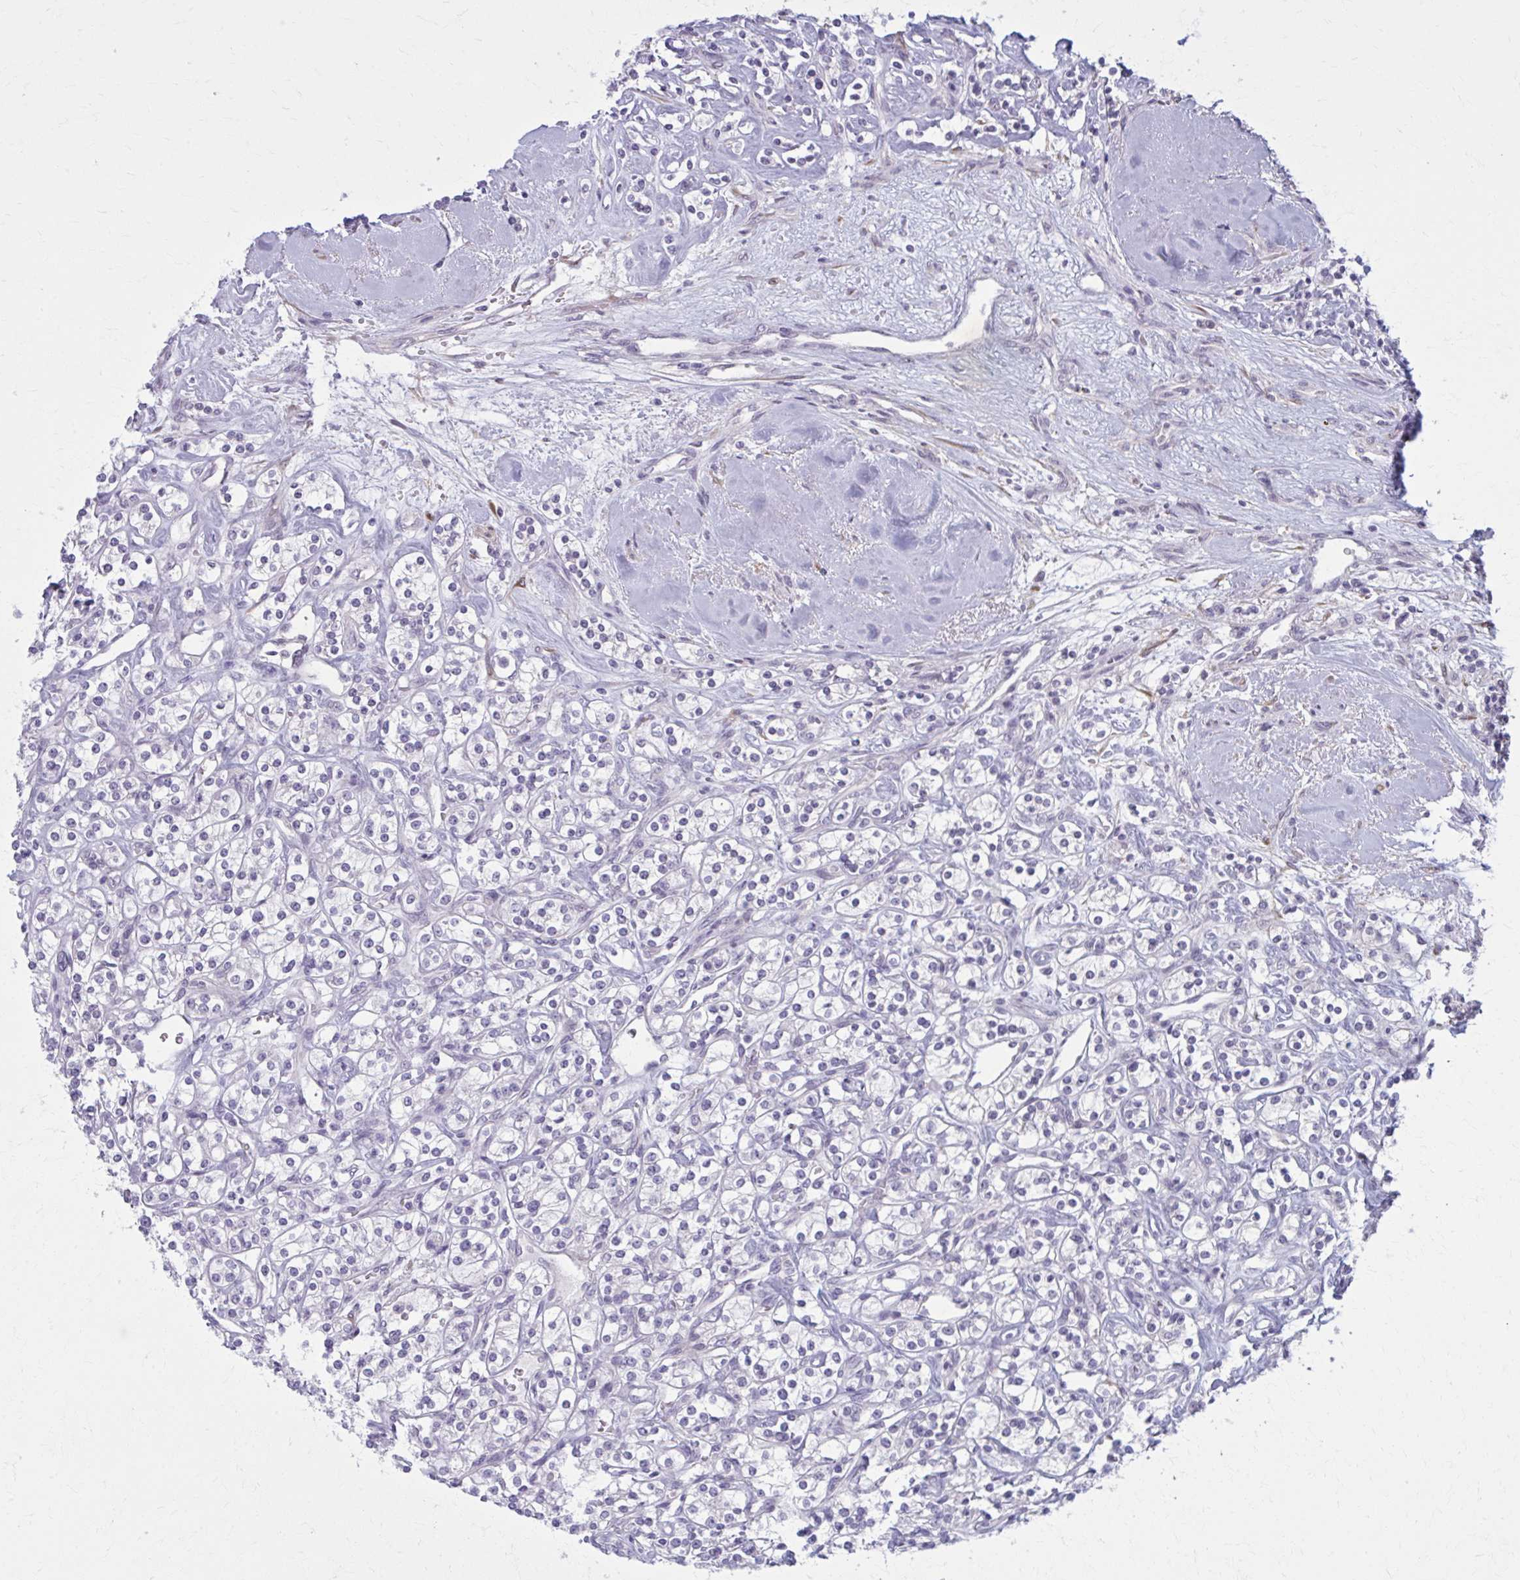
{"staining": {"intensity": "negative", "quantity": "none", "location": "none"}, "tissue": "renal cancer", "cell_type": "Tumor cells", "image_type": "cancer", "snomed": [{"axis": "morphology", "description": "Adenocarcinoma, NOS"}, {"axis": "topography", "description": "Kidney"}], "caption": "This is an immunohistochemistry photomicrograph of renal adenocarcinoma. There is no staining in tumor cells.", "gene": "NUMBL", "patient": {"sex": "male", "age": 77}}